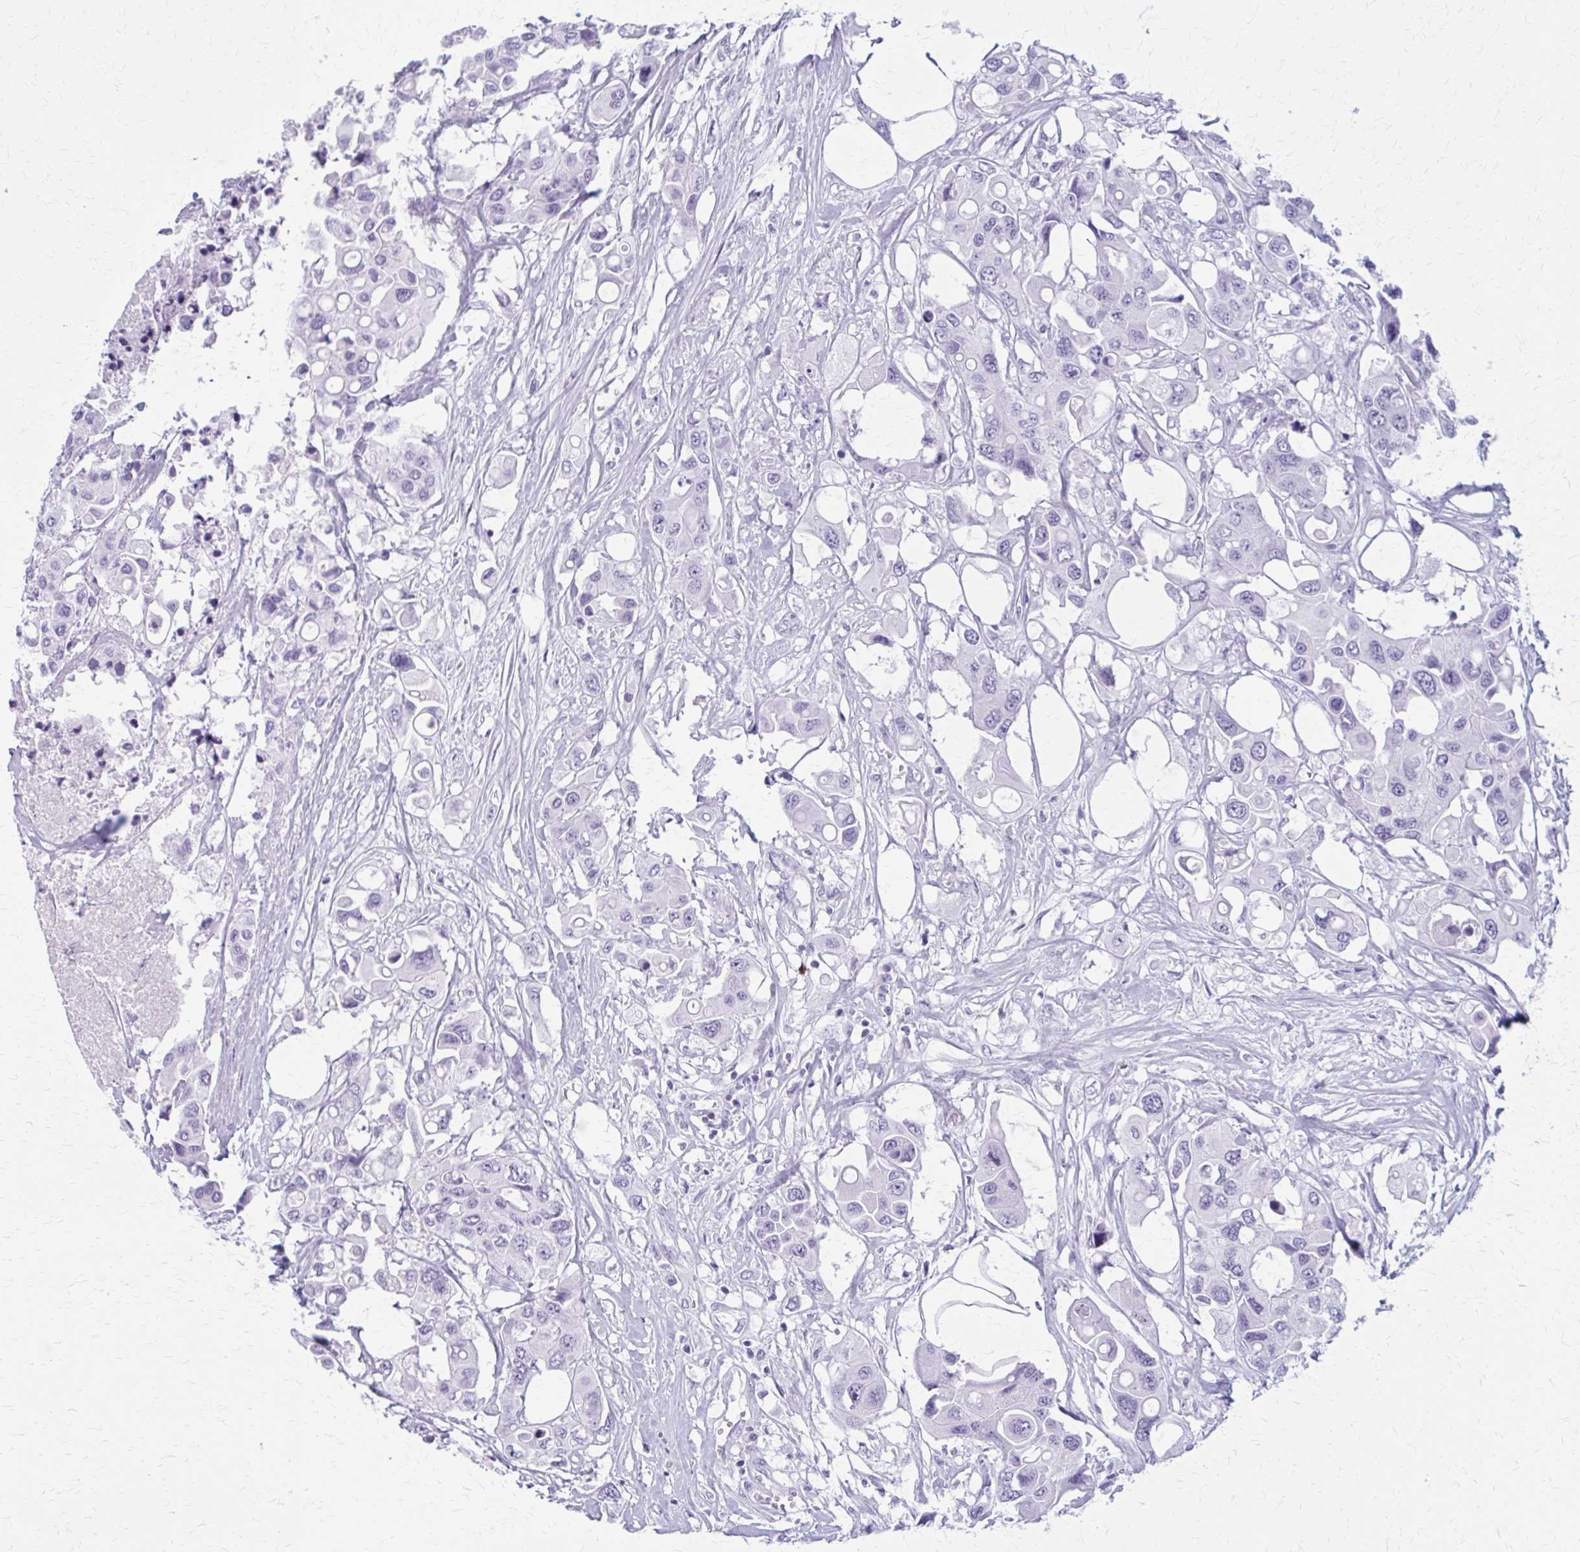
{"staining": {"intensity": "negative", "quantity": "none", "location": "none"}, "tissue": "colorectal cancer", "cell_type": "Tumor cells", "image_type": "cancer", "snomed": [{"axis": "morphology", "description": "Adenocarcinoma, NOS"}, {"axis": "topography", "description": "Colon"}], "caption": "Immunohistochemistry (IHC) photomicrograph of adenocarcinoma (colorectal) stained for a protein (brown), which exhibits no staining in tumor cells.", "gene": "ZDHHC7", "patient": {"sex": "male", "age": 77}}